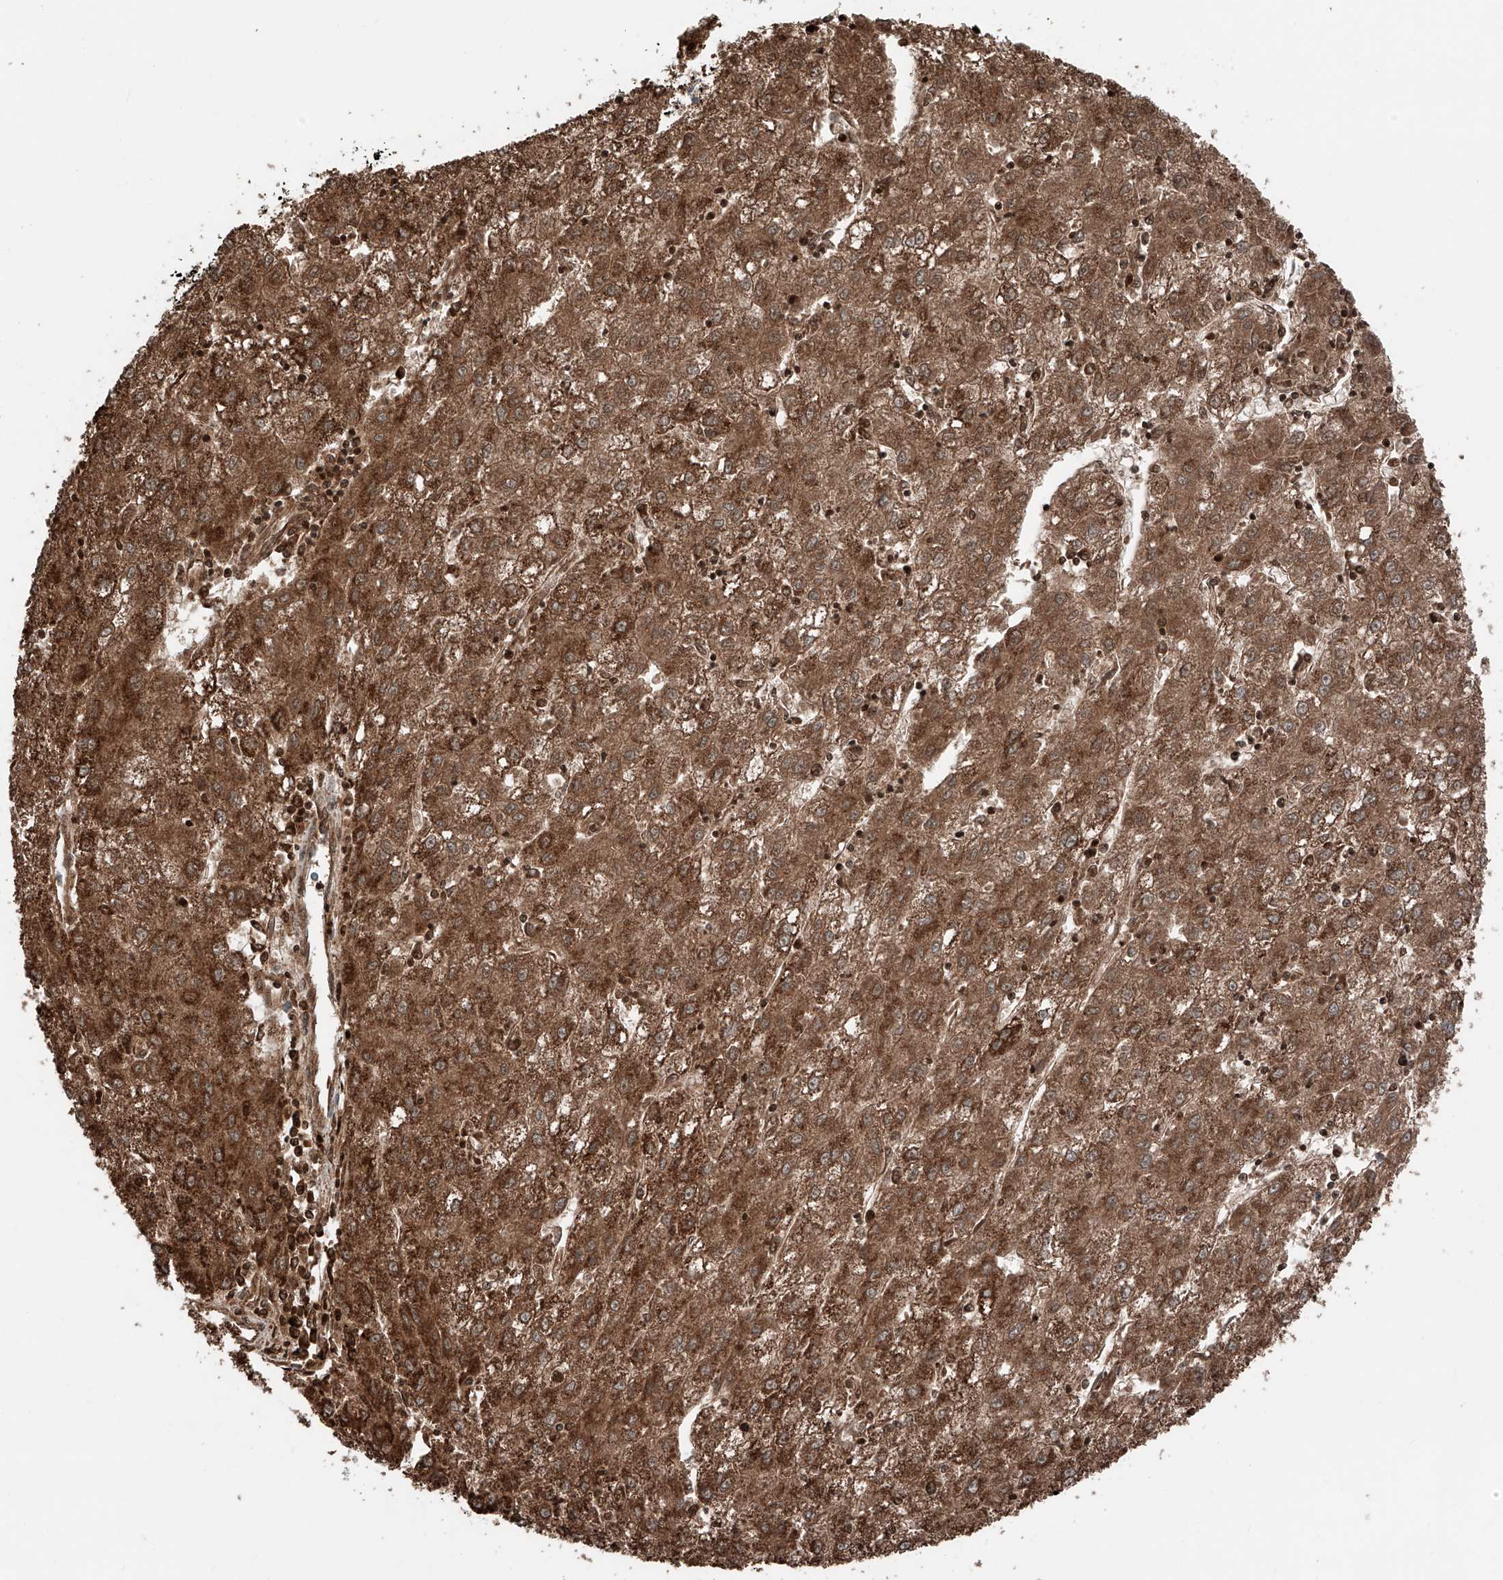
{"staining": {"intensity": "strong", "quantity": ">75%", "location": "cytoplasmic/membranous"}, "tissue": "liver cancer", "cell_type": "Tumor cells", "image_type": "cancer", "snomed": [{"axis": "morphology", "description": "Carcinoma, Hepatocellular, NOS"}, {"axis": "topography", "description": "Liver"}], "caption": "IHC of liver cancer (hepatocellular carcinoma) shows high levels of strong cytoplasmic/membranous staining in approximately >75% of tumor cells.", "gene": "ZSCAN29", "patient": {"sex": "male", "age": 72}}